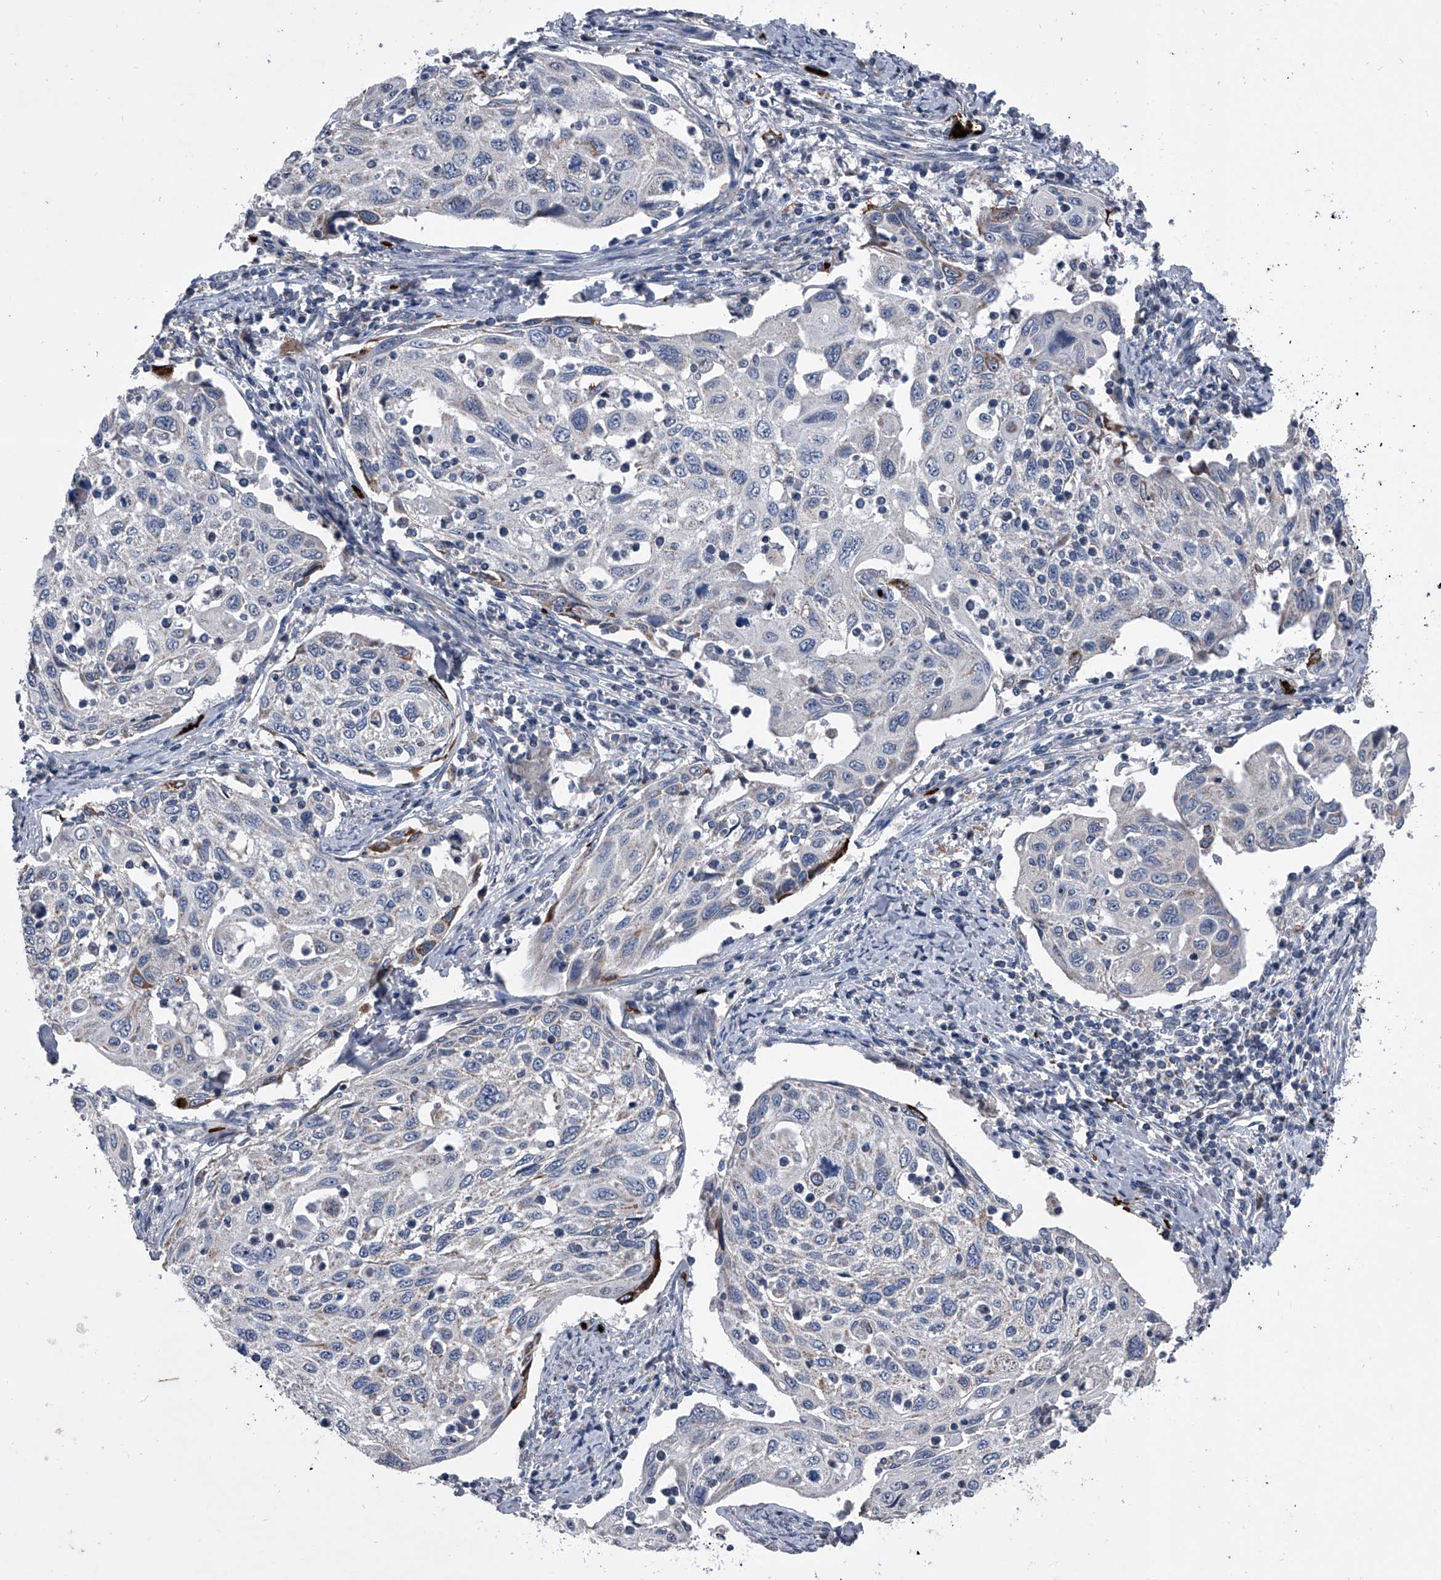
{"staining": {"intensity": "moderate", "quantity": "<25%", "location": "cytoplasmic/membranous"}, "tissue": "cervical cancer", "cell_type": "Tumor cells", "image_type": "cancer", "snomed": [{"axis": "morphology", "description": "Squamous cell carcinoma, NOS"}, {"axis": "topography", "description": "Cervix"}], "caption": "High-magnification brightfield microscopy of cervical cancer (squamous cell carcinoma) stained with DAB (brown) and counterstained with hematoxylin (blue). tumor cells exhibit moderate cytoplasmic/membranous positivity is identified in about<25% of cells.", "gene": "CEP85L", "patient": {"sex": "female", "age": 70}}